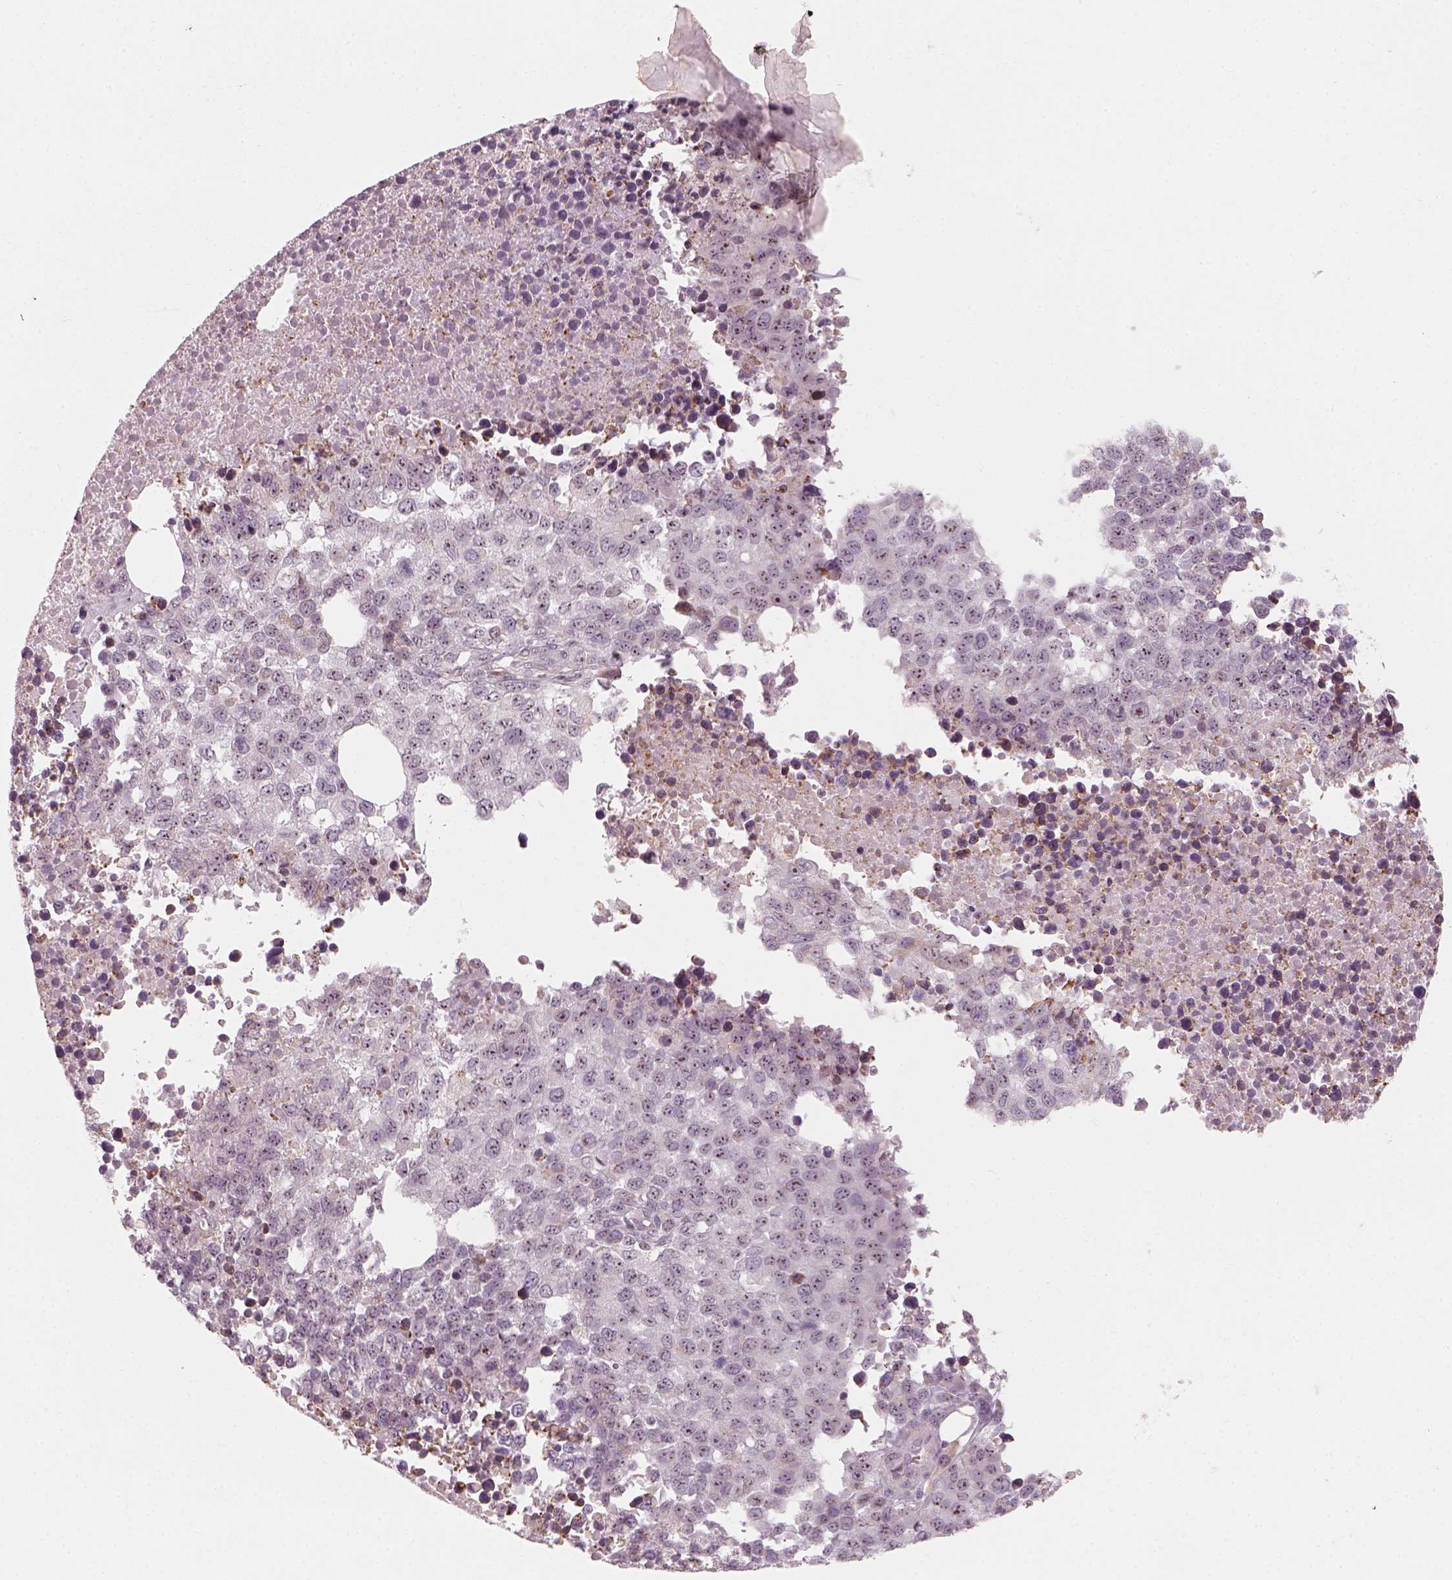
{"staining": {"intensity": "weak", "quantity": ">75%", "location": "nuclear"}, "tissue": "melanoma", "cell_type": "Tumor cells", "image_type": "cancer", "snomed": [{"axis": "morphology", "description": "Malignant melanoma, Metastatic site"}, {"axis": "topography", "description": "Skin"}], "caption": "This micrograph reveals IHC staining of malignant melanoma (metastatic site), with low weak nuclear positivity in approximately >75% of tumor cells.", "gene": "CDS1", "patient": {"sex": "male", "age": 84}}